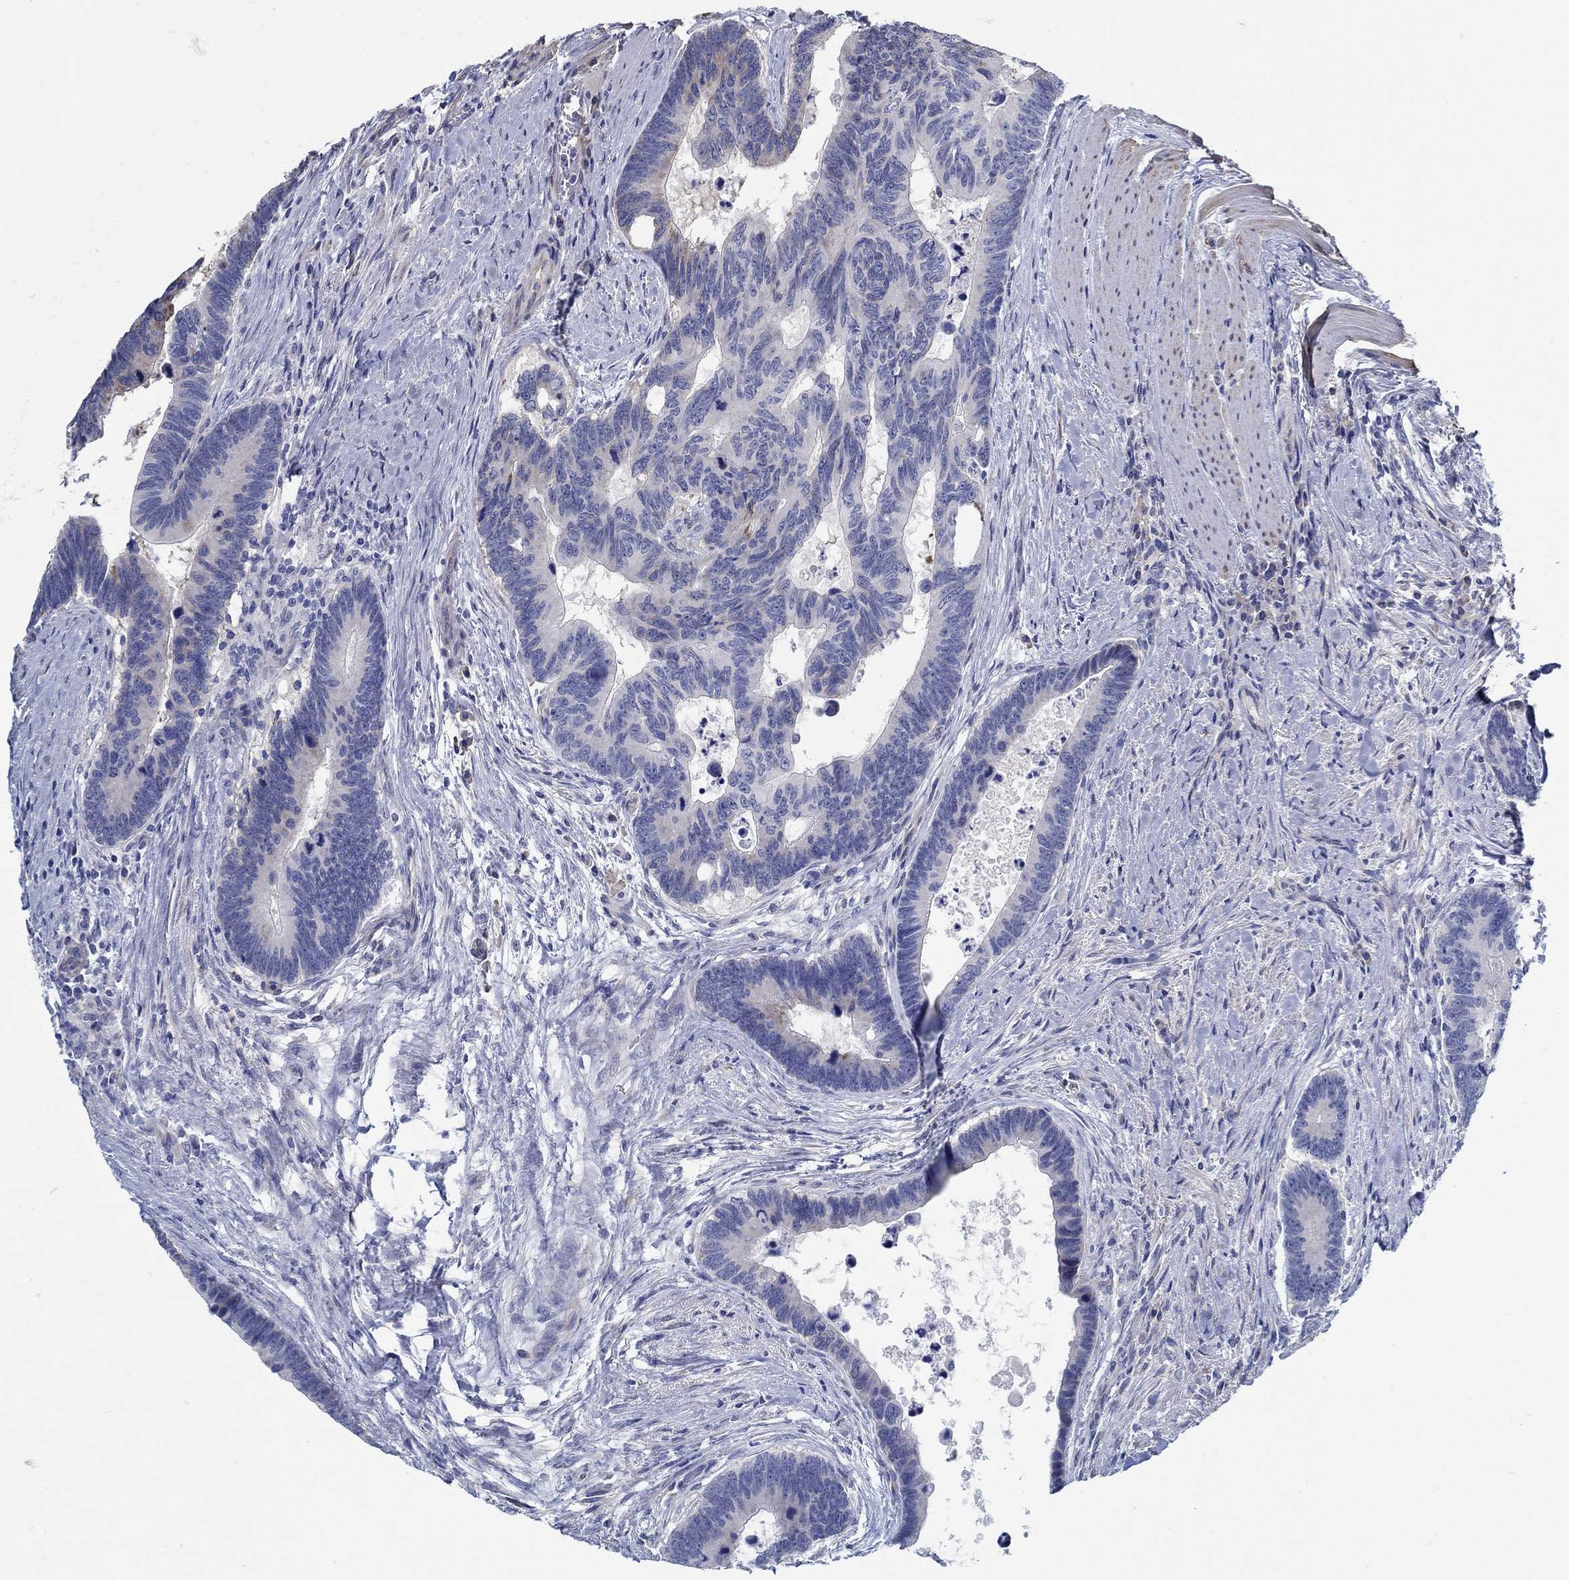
{"staining": {"intensity": "negative", "quantity": "none", "location": "none"}, "tissue": "colorectal cancer", "cell_type": "Tumor cells", "image_type": "cancer", "snomed": [{"axis": "morphology", "description": "Adenocarcinoma, NOS"}, {"axis": "topography", "description": "Colon"}], "caption": "Tumor cells show no significant protein staining in adenocarcinoma (colorectal).", "gene": "C15orf39", "patient": {"sex": "female", "age": 77}}